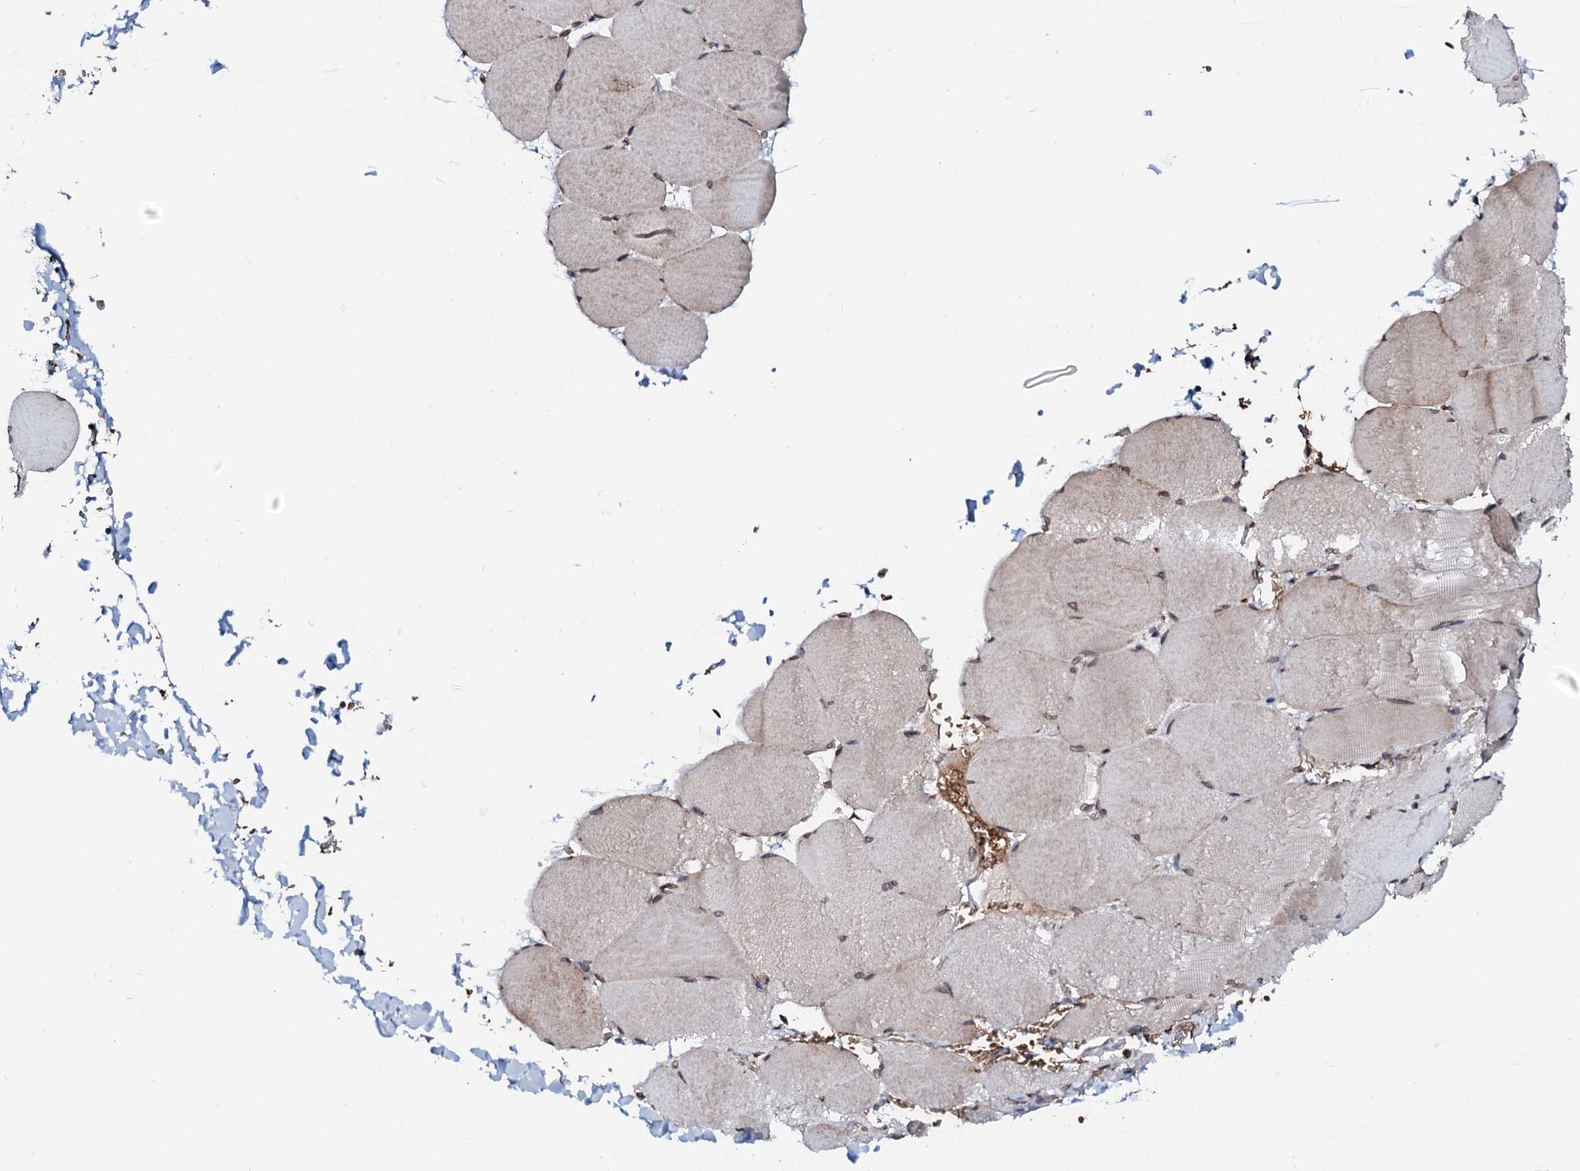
{"staining": {"intensity": "moderate", "quantity": "<25%", "location": "cytoplasmic/membranous"}, "tissue": "skeletal muscle", "cell_type": "Myocytes", "image_type": "normal", "snomed": [{"axis": "morphology", "description": "Normal tissue, NOS"}, {"axis": "topography", "description": "Skeletal muscle"}, {"axis": "topography", "description": "Head-Neck"}], "caption": "A brown stain shows moderate cytoplasmic/membranous expression of a protein in myocytes of unremarkable human skeletal muscle. Using DAB (brown) and hematoxylin (blue) stains, captured at high magnification using brightfield microscopy.", "gene": "NRP2", "patient": {"sex": "male", "age": 66}}